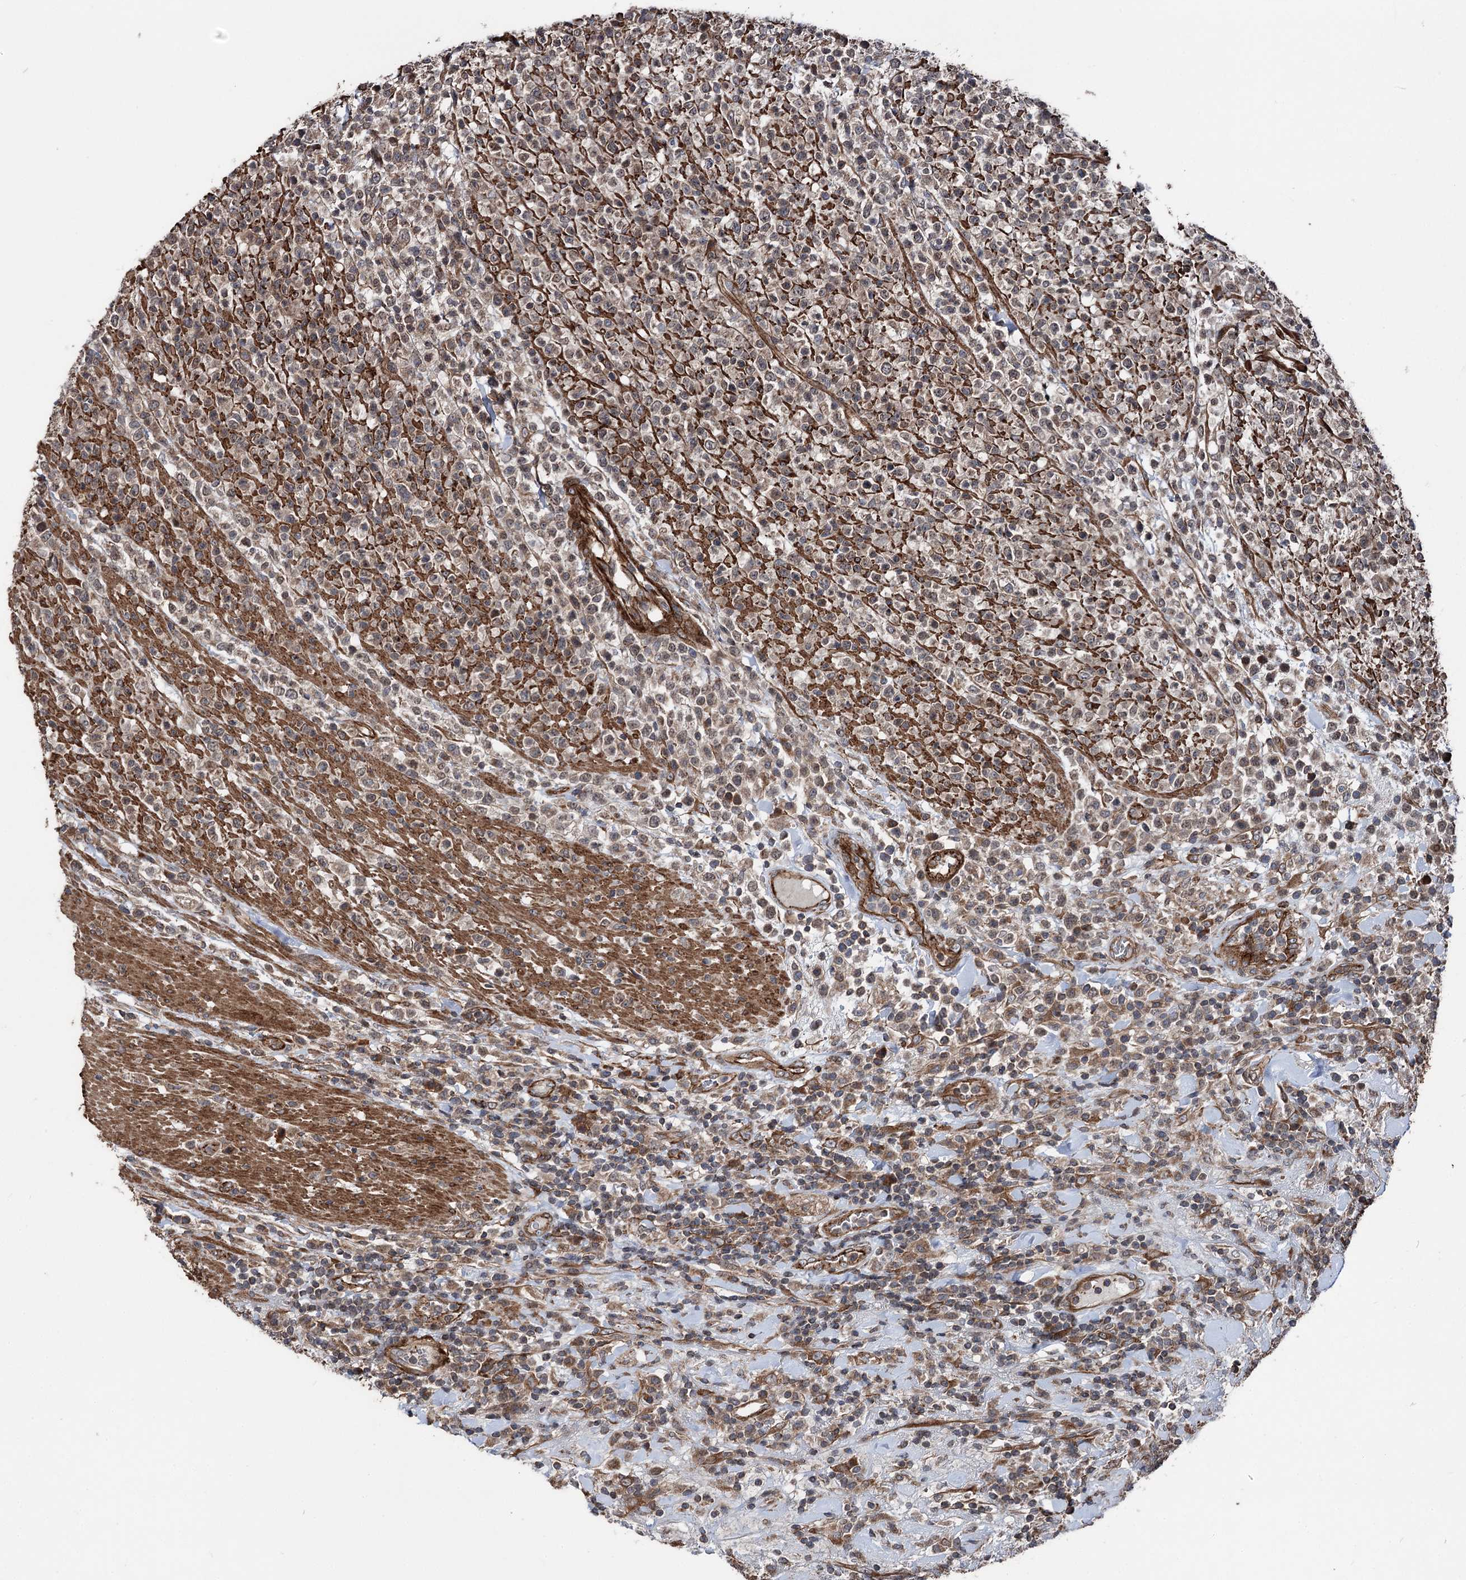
{"staining": {"intensity": "weak", "quantity": ">75%", "location": "cytoplasmic/membranous,nuclear"}, "tissue": "lymphoma", "cell_type": "Tumor cells", "image_type": "cancer", "snomed": [{"axis": "morphology", "description": "Malignant lymphoma, non-Hodgkin's type, High grade"}, {"axis": "topography", "description": "Colon"}], "caption": "Approximately >75% of tumor cells in human lymphoma exhibit weak cytoplasmic/membranous and nuclear protein positivity as visualized by brown immunohistochemical staining.", "gene": "ITFG2", "patient": {"sex": "female", "age": 53}}